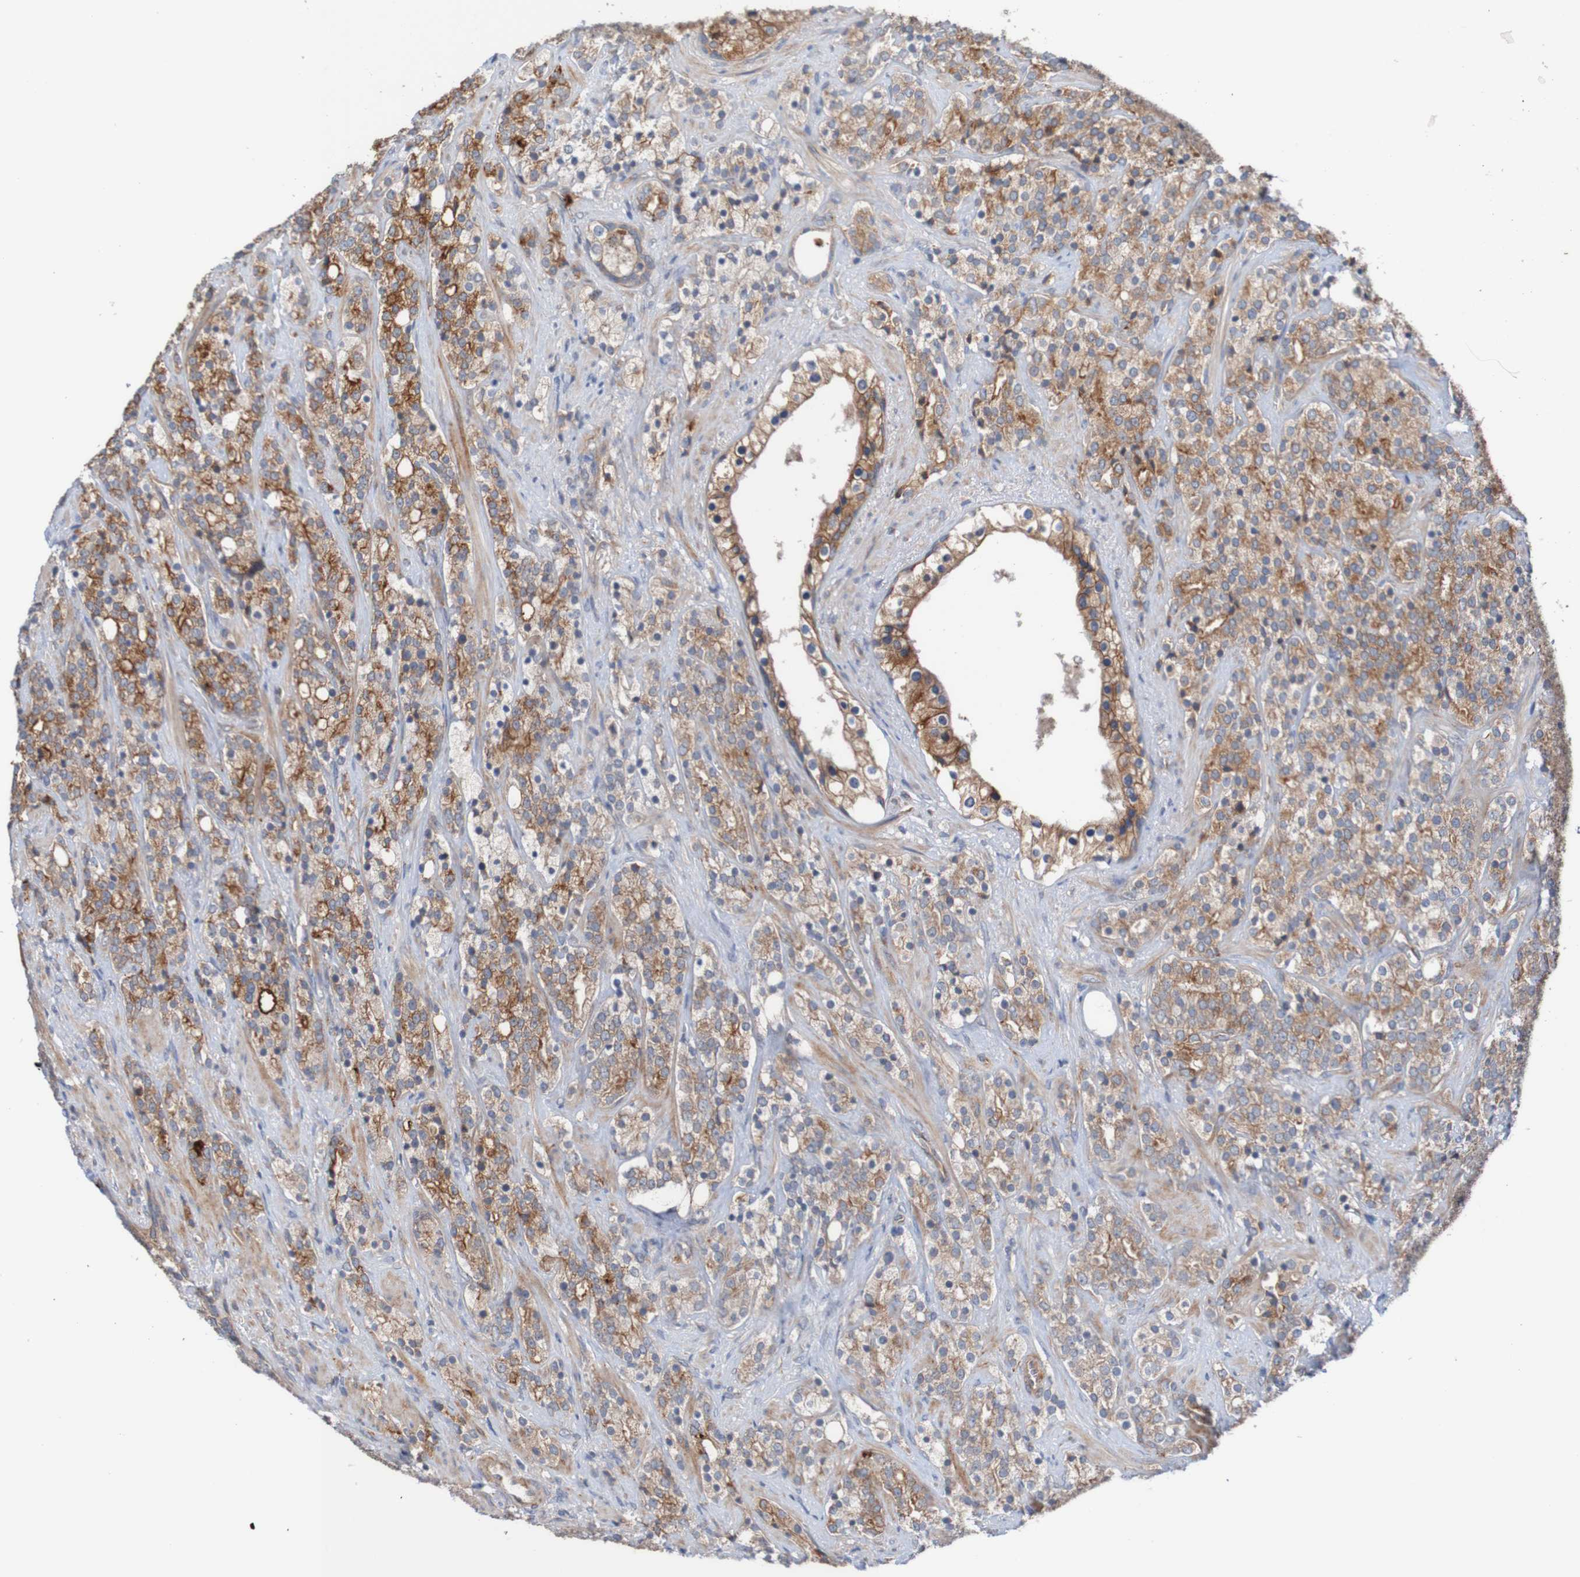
{"staining": {"intensity": "moderate", "quantity": ">75%", "location": "cytoplasmic/membranous"}, "tissue": "prostate cancer", "cell_type": "Tumor cells", "image_type": "cancer", "snomed": [{"axis": "morphology", "description": "Adenocarcinoma, High grade"}, {"axis": "topography", "description": "Prostate"}], "caption": "This is a photomicrograph of immunohistochemistry staining of high-grade adenocarcinoma (prostate), which shows moderate staining in the cytoplasmic/membranous of tumor cells.", "gene": "ST8SIA6", "patient": {"sex": "male", "age": 71}}